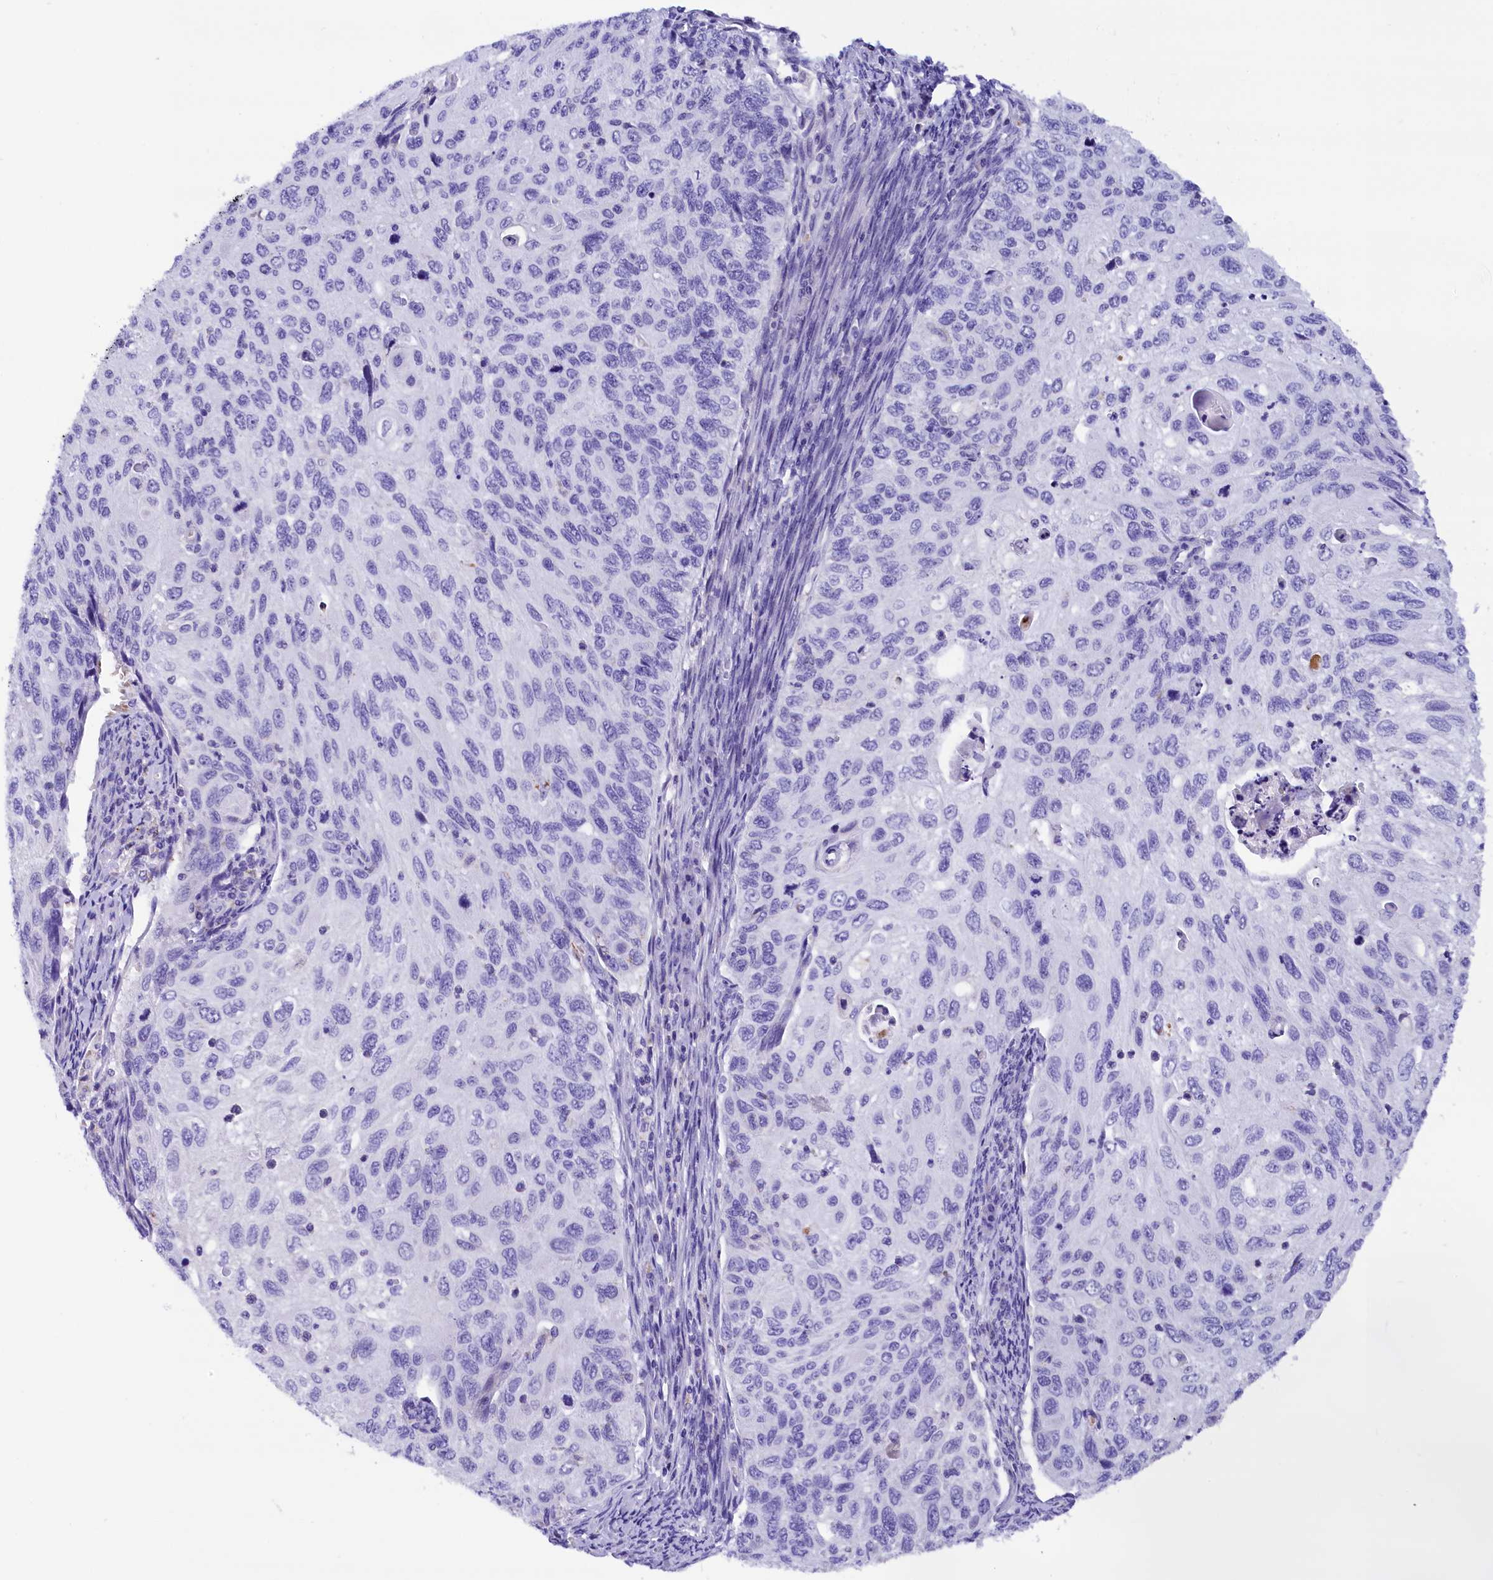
{"staining": {"intensity": "negative", "quantity": "none", "location": "none"}, "tissue": "cervical cancer", "cell_type": "Tumor cells", "image_type": "cancer", "snomed": [{"axis": "morphology", "description": "Squamous cell carcinoma, NOS"}, {"axis": "topography", "description": "Cervix"}], "caption": "Immunohistochemistry (IHC) image of neoplastic tissue: human cervical squamous cell carcinoma stained with DAB exhibits no significant protein staining in tumor cells. (Stains: DAB immunohistochemistry with hematoxylin counter stain, Microscopy: brightfield microscopy at high magnification).", "gene": "ABAT", "patient": {"sex": "female", "age": 70}}